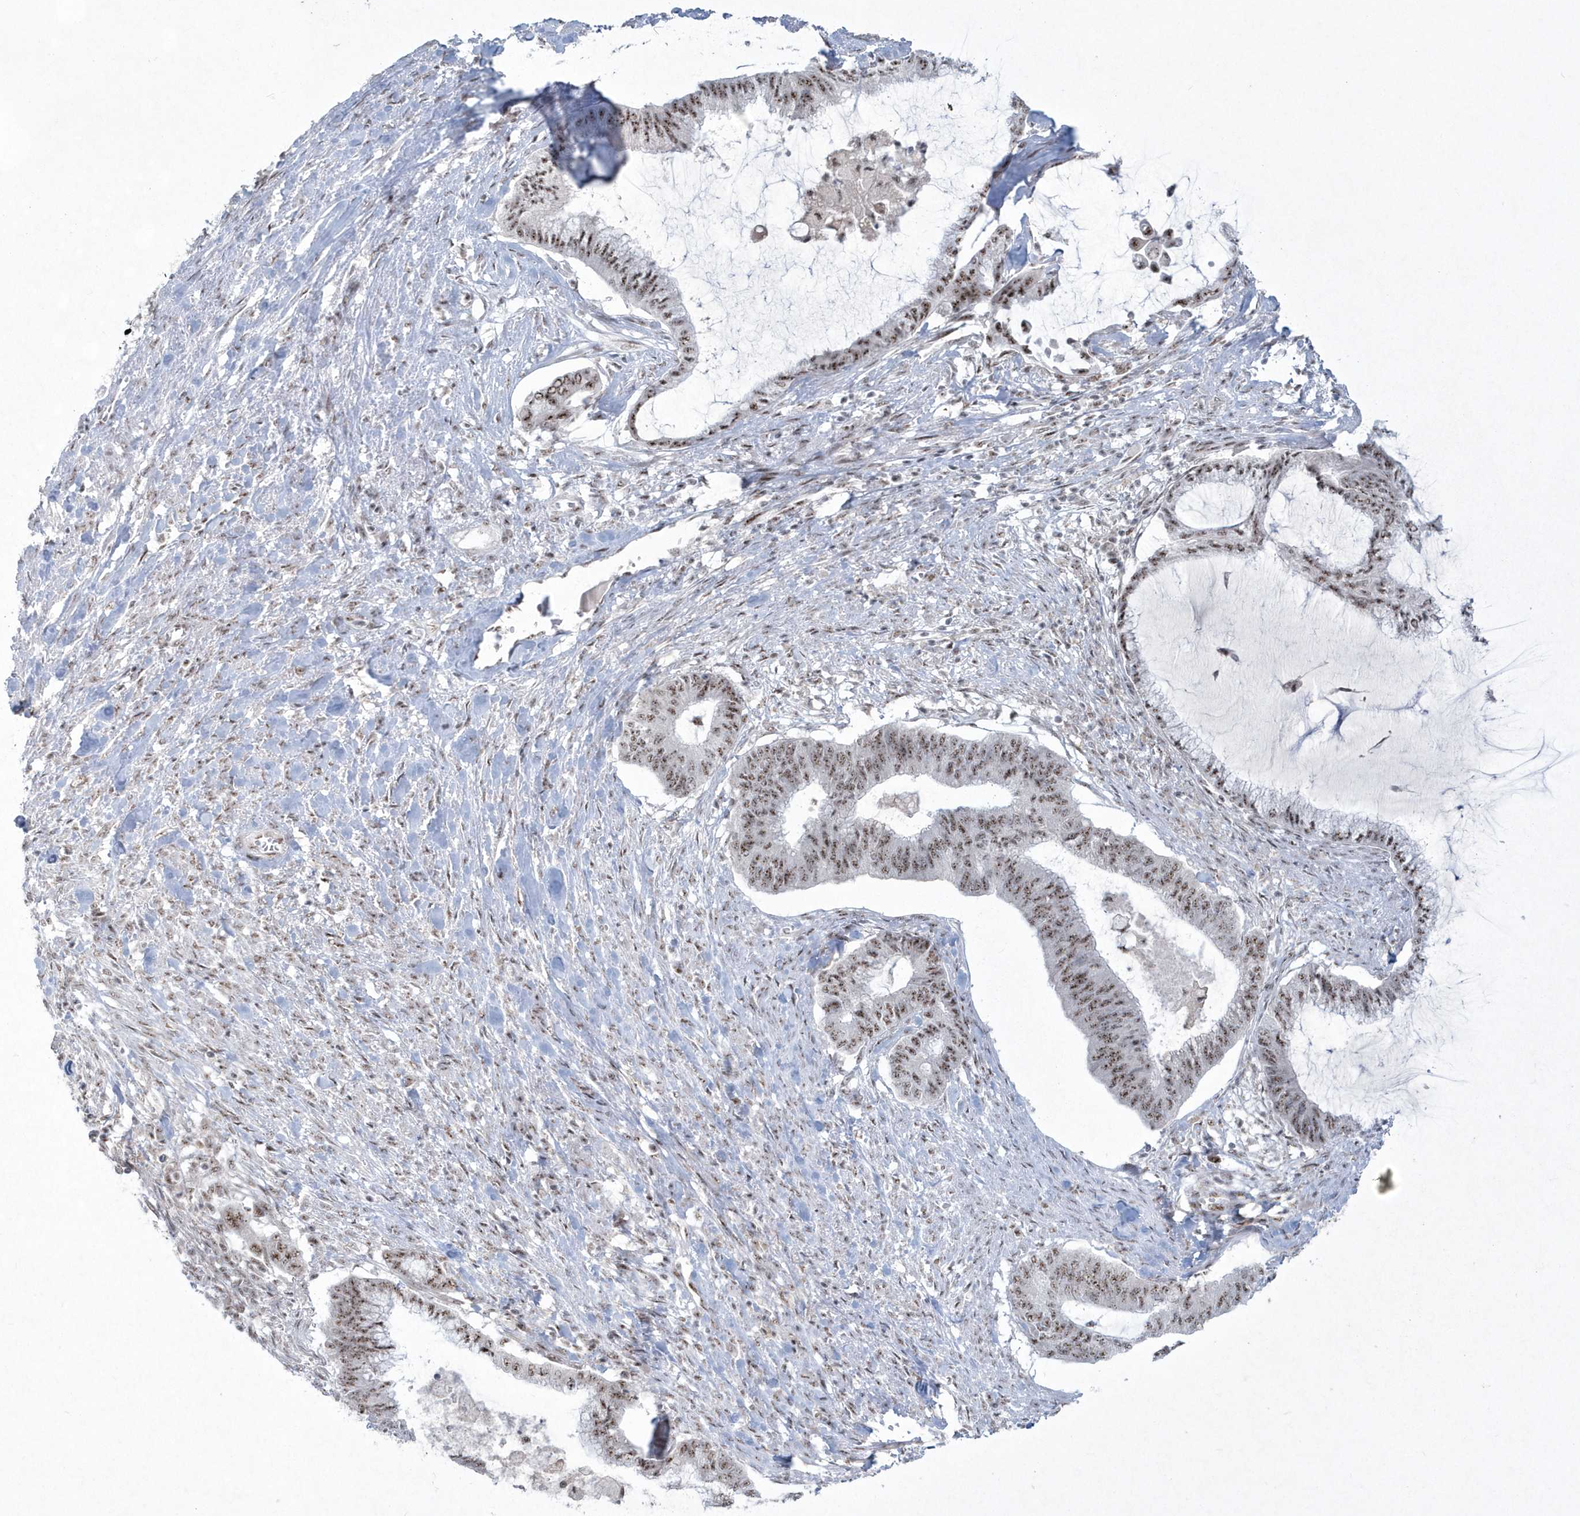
{"staining": {"intensity": "moderate", "quantity": ">75%", "location": "nuclear"}, "tissue": "endometrial cancer", "cell_type": "Tumor cells", "image_type": "cancer", "snomed": [{"axis": "morphology", "description": "Adenocarcinoma, NOS"}, {"axis": "topography", "description": "Endometrium"}], "caption": "IHC micrograph of endometrial cancer (adenocarcinoma) stained for a protein (brown), which demonstrates medium levels of moderate nuclear staining in about >75% of tumor cells.", "gene": "KDM6B", "patient": {"sex": "female", "age": 86}}